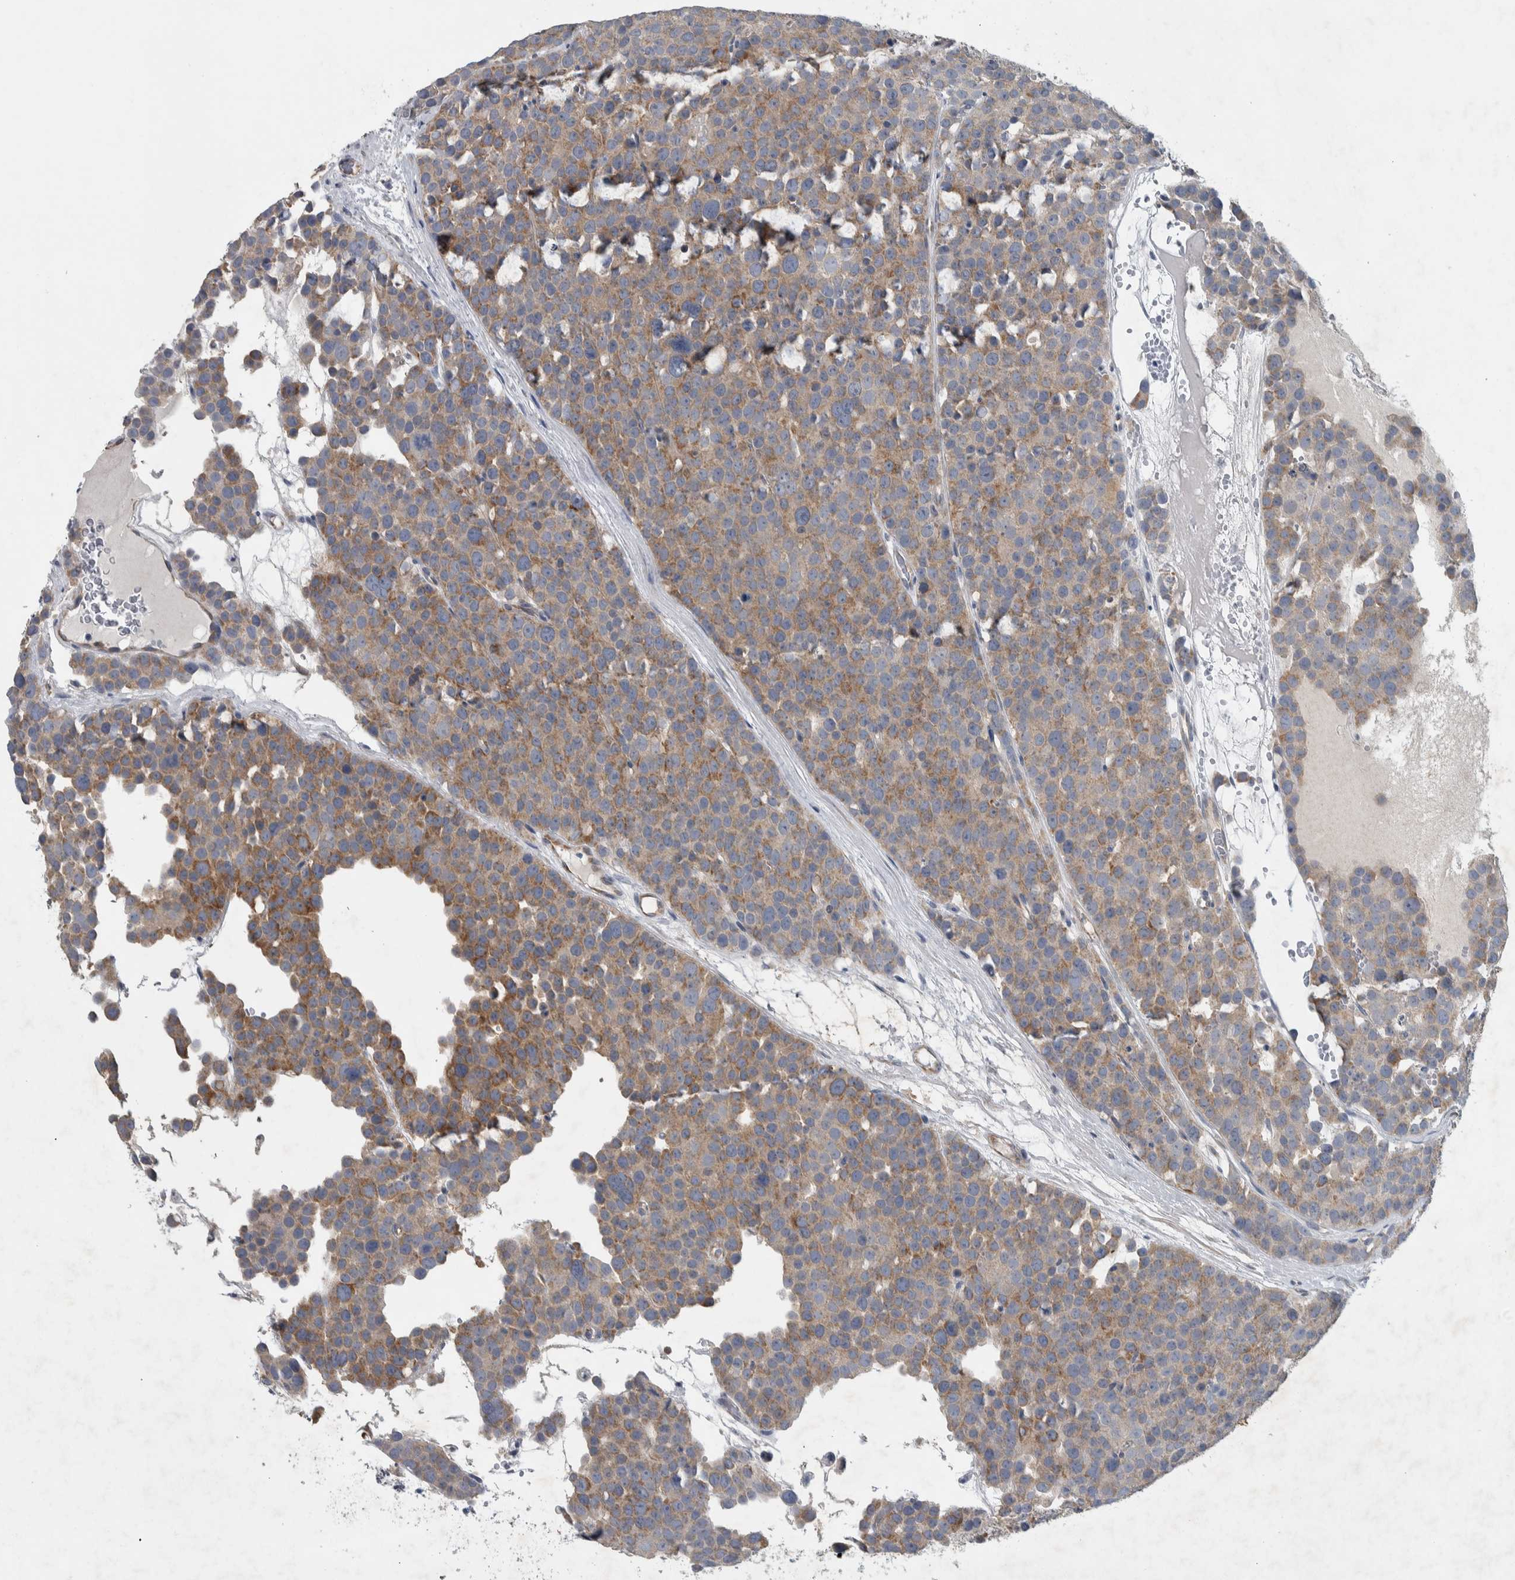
{"staining": {"intensity": "moderate", "quantity": ">75%", "location": "cytoplasmic/membranous"}, "tissue": "testis cancer", "cell_type": "Tumor cells", "image_type": "cancer", "snomed": [{"axis": "morphology", "description": "Seminoma, NOS"}, {"axis": "topography", "description": "Testis"}], "caption": "The micrograph demonstrates a brown stain indicating the presence of a protein in the cytoplasmic/membranous of tumor cells in testis seminoma.", "gene": "NT5C2", "patient": {"sex": "male", "age": 71}}